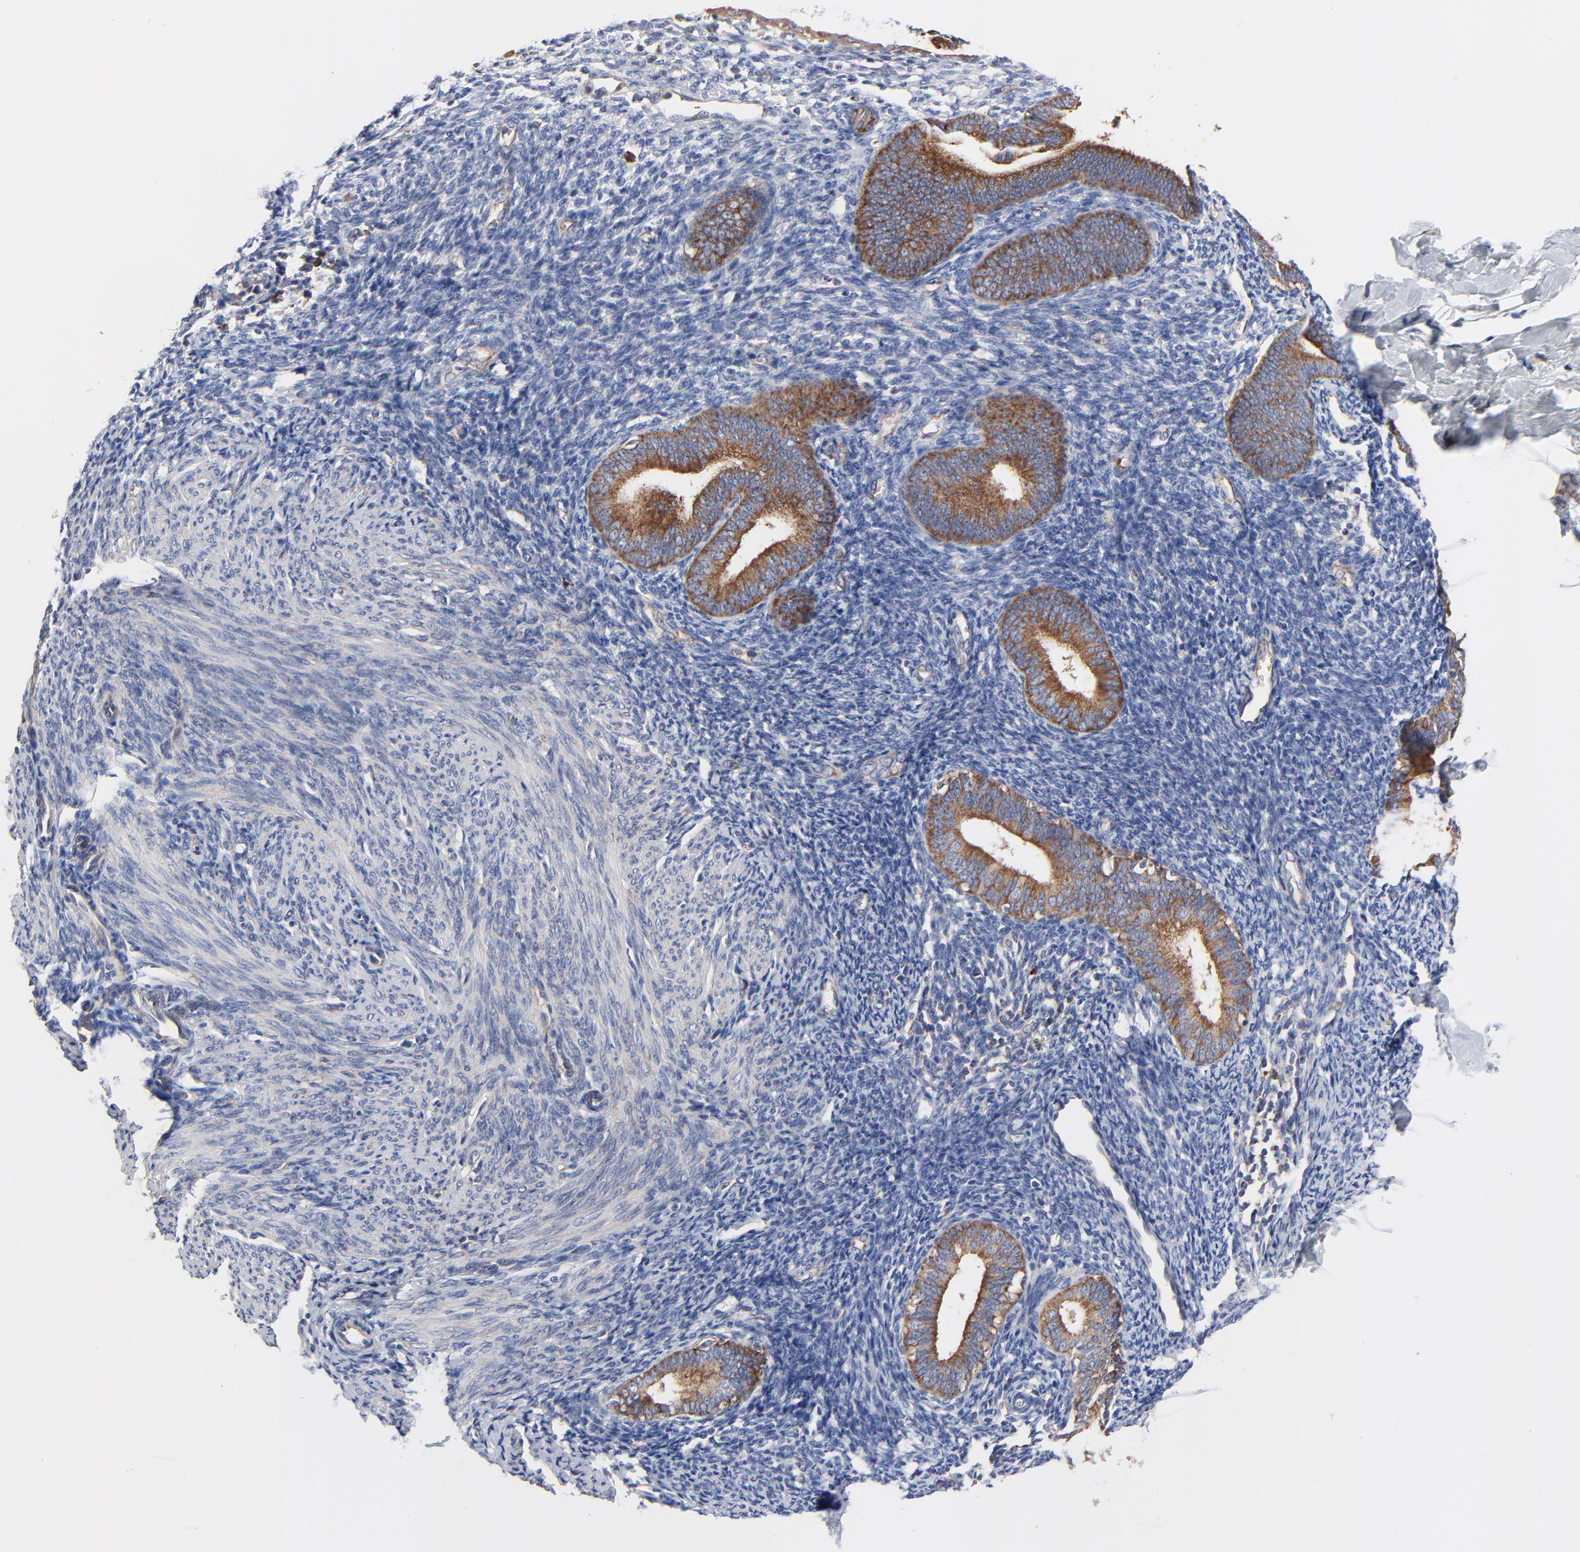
{"staining": {"intensity": "negative", "quantity": "none", "location": "none"}, "tissue": "endometrium", "cell_type": "Cells in endometrial stroma", "image_type": "normal", "snomed": [{"axis": "morphology", "description": "Normal tissue, NOS"}, {"axis": "topography", "description": "Smooth muscle"}, {"axis": "topography", "description": "Endometrium"}], "caption": "Endometrium was stained to show a protein in brown. There is no significant positivity in cells in endometrial stroma.", "gene": "CD2AP", "patient": {"sex": "female", "age": 57}}